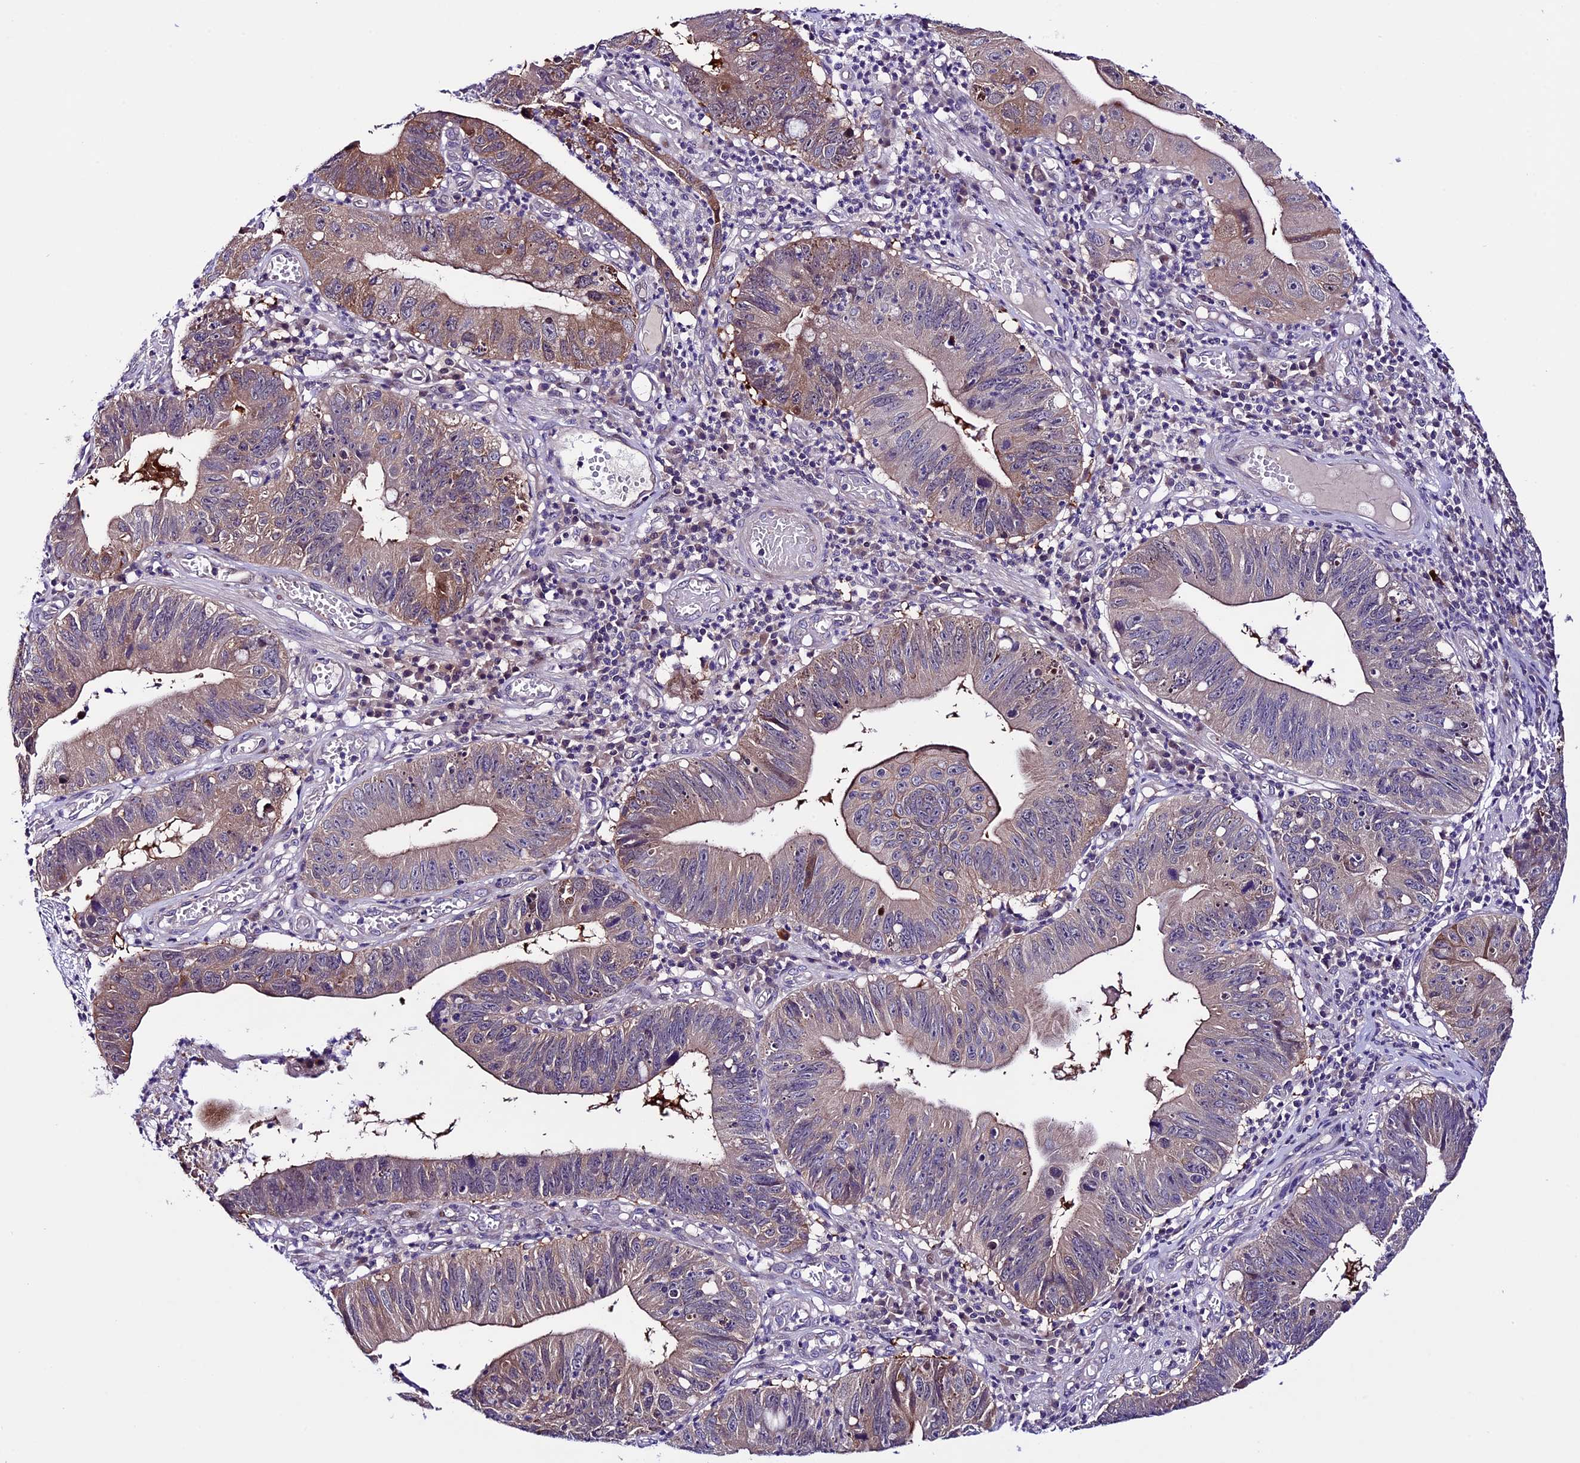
{"staining": {"intensity": "moderate", "quantity": "<25%", "location": "cytoplasmic/membranous,nuclear"}, "tissue": "stomach cancer", "cell_type": "Tumor cells", "image_type": "cancer", "snomed": [{"axis": "morphology", "description": "Adenocarcinoma, NOS"}, {"axis": "topography", "description": "Stomach"}], "caption": "The photomicrograph displays a brown stain indicating the presence of a protein in the cytoplasmic/membranous and nuclear of tumor cells in stomach cancer (adenocarcinoma). The staining is performed using DAB (3,3'-diaminobenzidine) brown chromogen to label protein expression. The nuclei are counter-stained blue using hematoxylin.", "gene": "XKR7", "patient": {"sex": "male", "age": 59}}